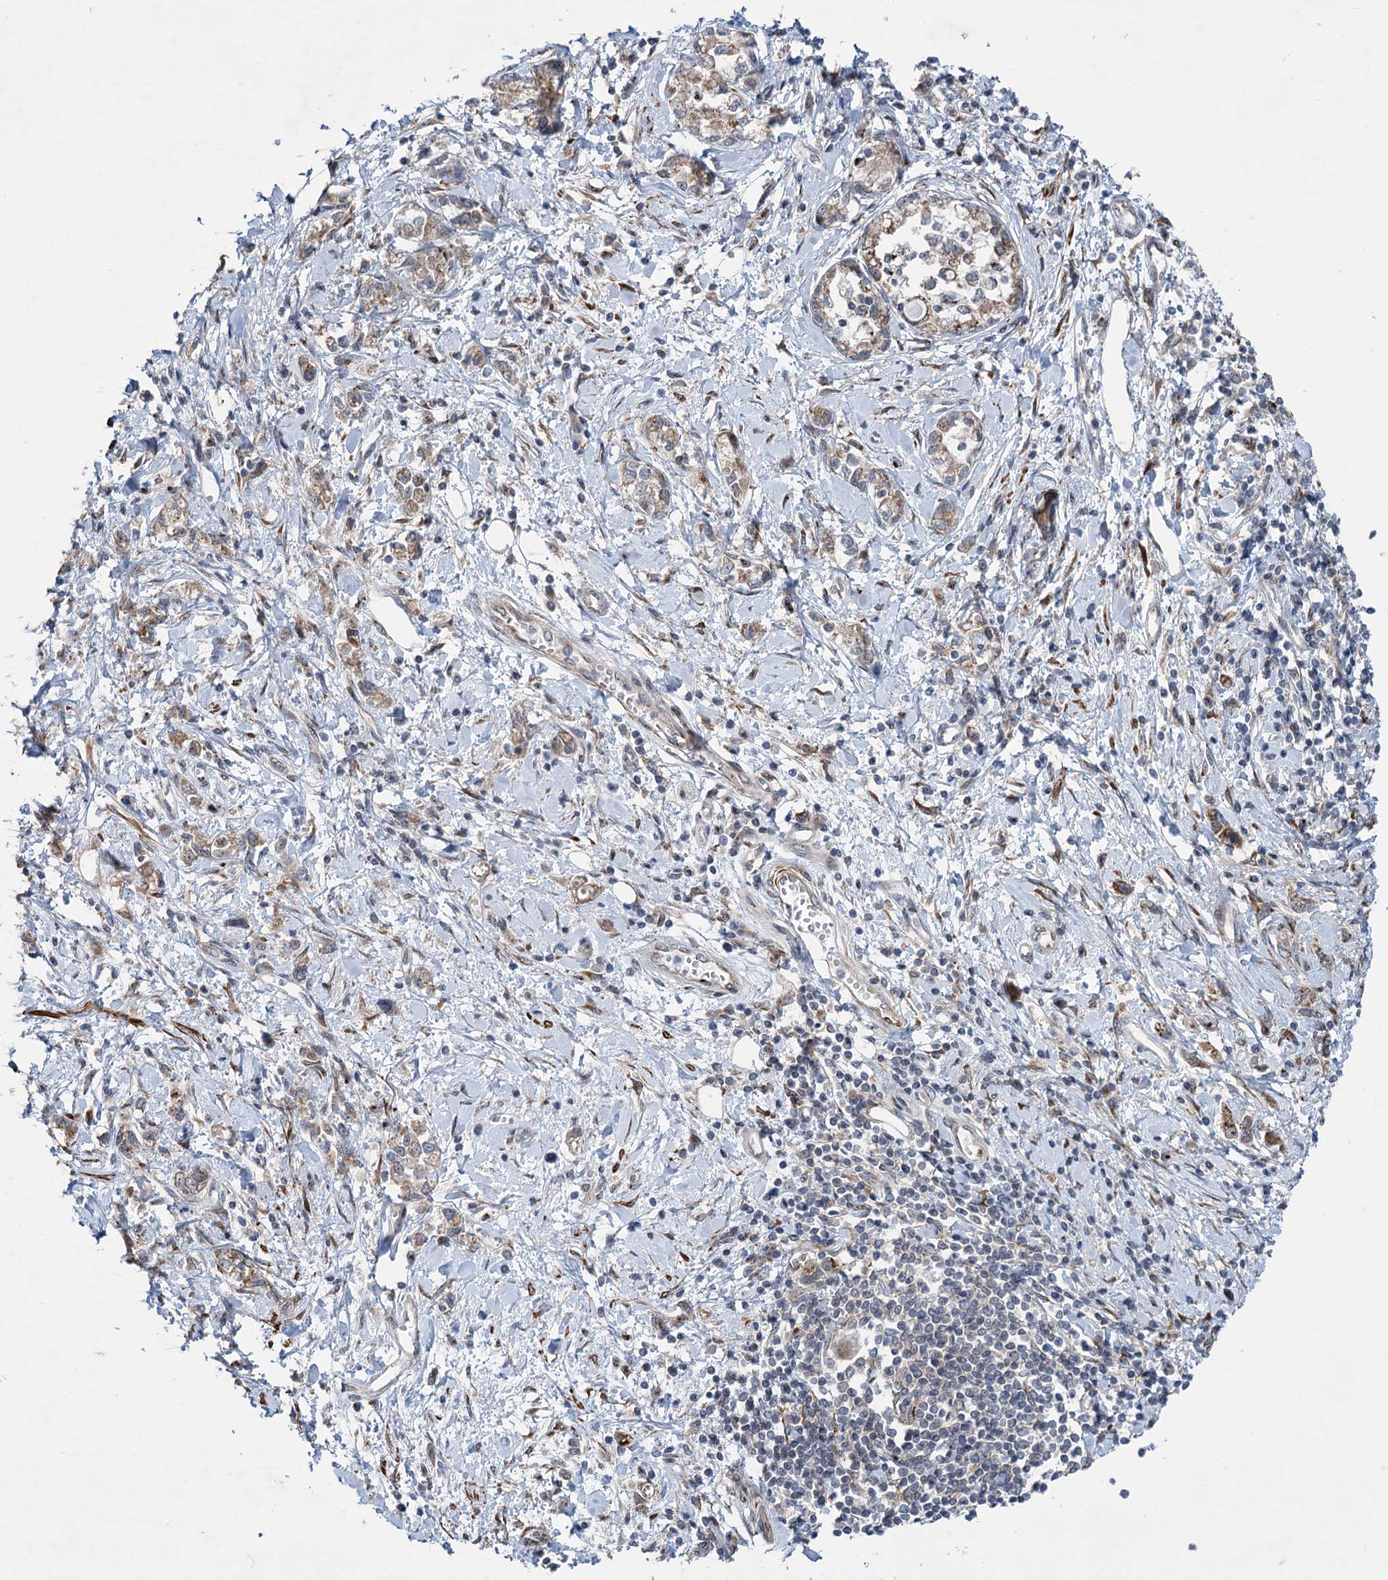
{"staining": {"intensity": "moderate", "quantity": "25%-75%", "location": "cytoplasmic/membranous"}, "tissue": "stomach cancer", "cell_type": "Tumor cells", "image_type": "cancer", "snomed": [{"axis": "morphology", "description": "Adenocarcinoma, NOS"}, {"axis": "topography", "description": "Stomach"}], "caption": "An image of adenocarcinoma (stomach) stained for a protein demonstrates moderate cytoplasmic/membranous brown staining in tumor cells.", "gene": "ELP4", "patient": {"sex": "female", "age": 76}}